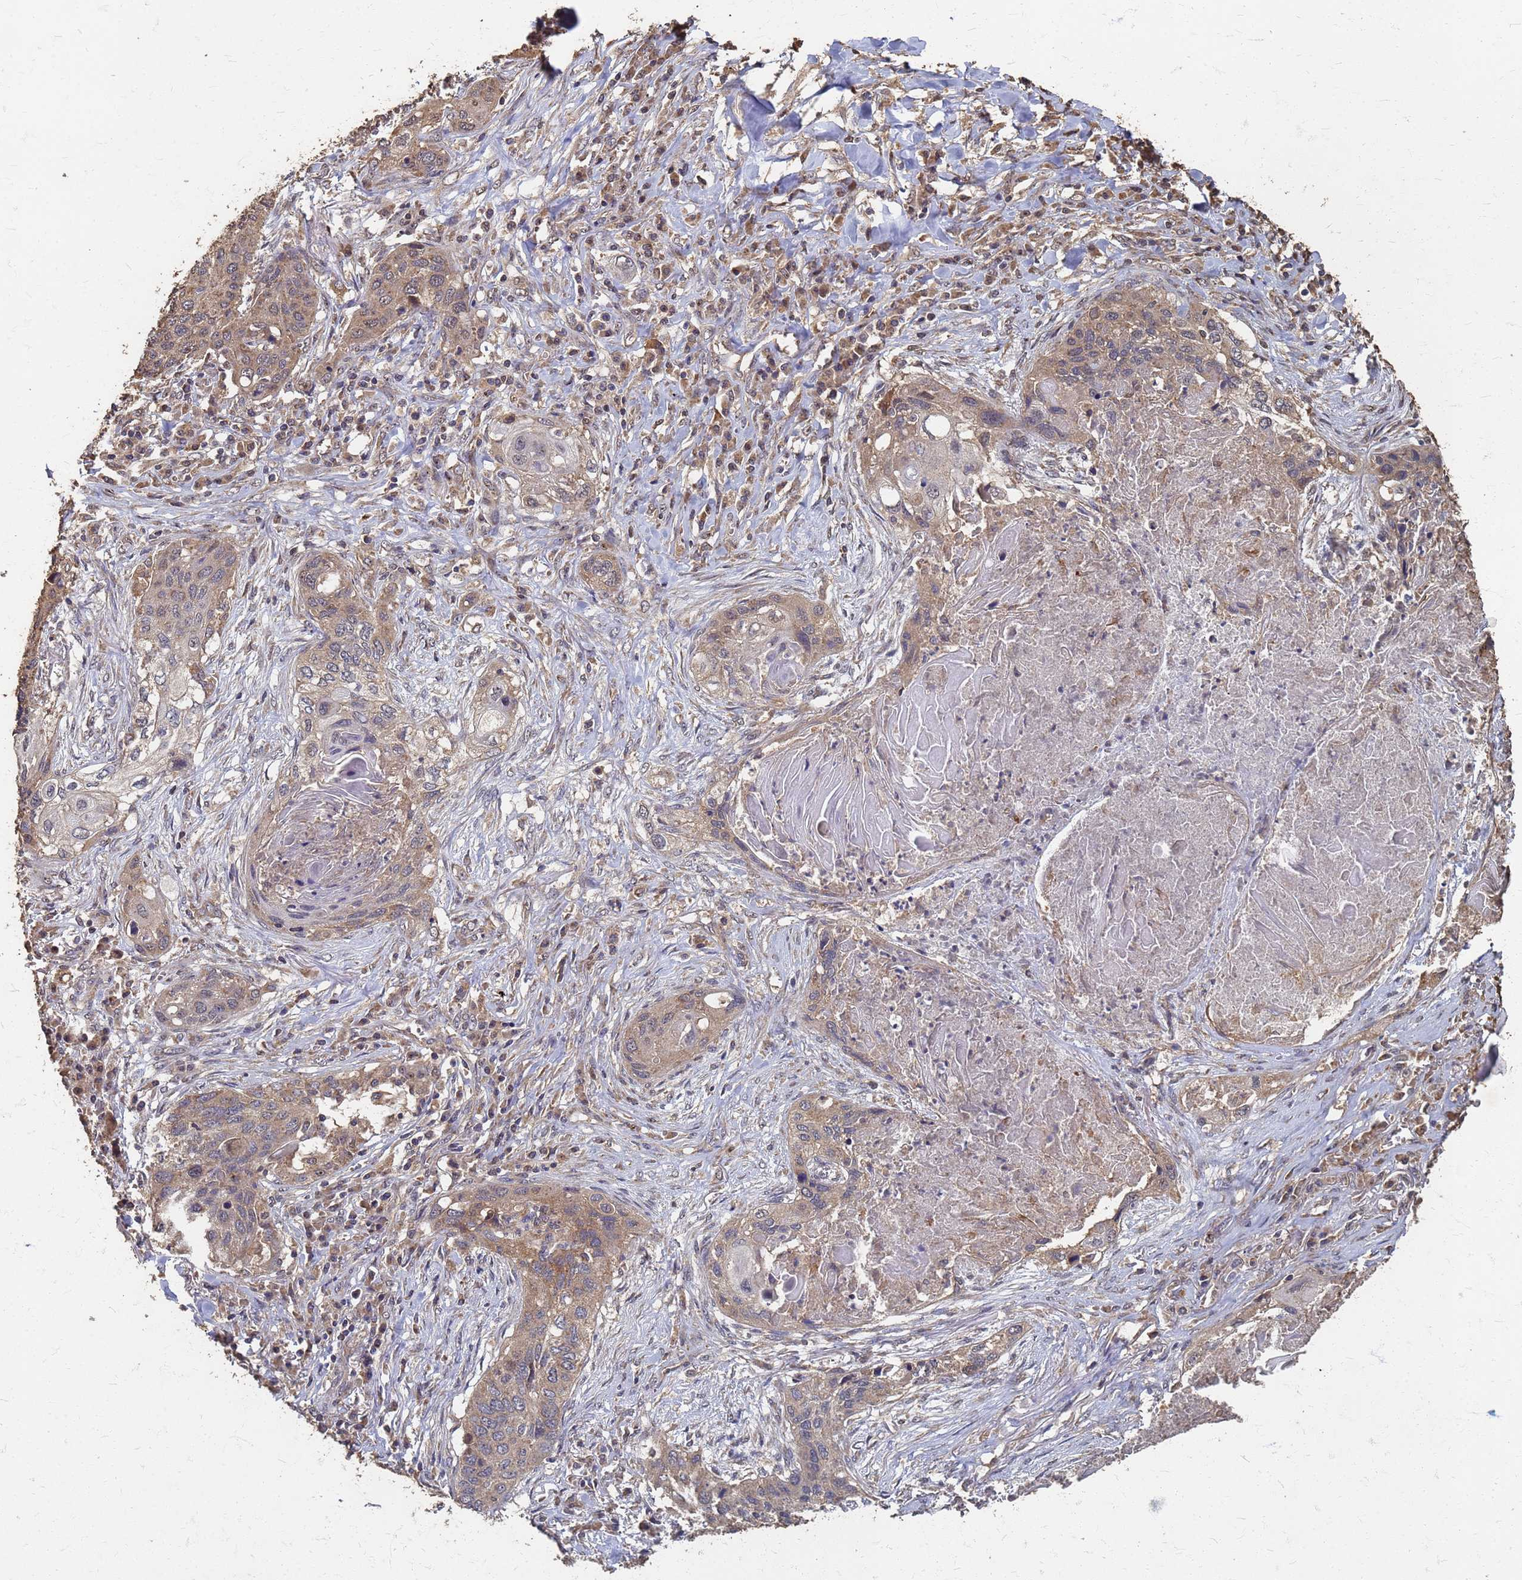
{"staining": {"intensity": "weak", "quantity": ">75%", "location": "cytoplasmic/membranous"}, "tissue": "lung cancer", "cell_type": "Tumor cells", "image_type": "cancer", "snomed": [{"axis": "morphology", "description": "Squamous cell carcinoma, NOS"}, {"axis": "topography", "description": "Lung"}], "caption": "Approximately >75% of tumor cells in human lung cancer (squamous cell carcinoma) demonstrate weak cytoplasmic/membranous protein positivity as visualized by brown immunohistochemical staining.", "gene": "DPH5", "patient": {"sex": "female", "age": 63}}